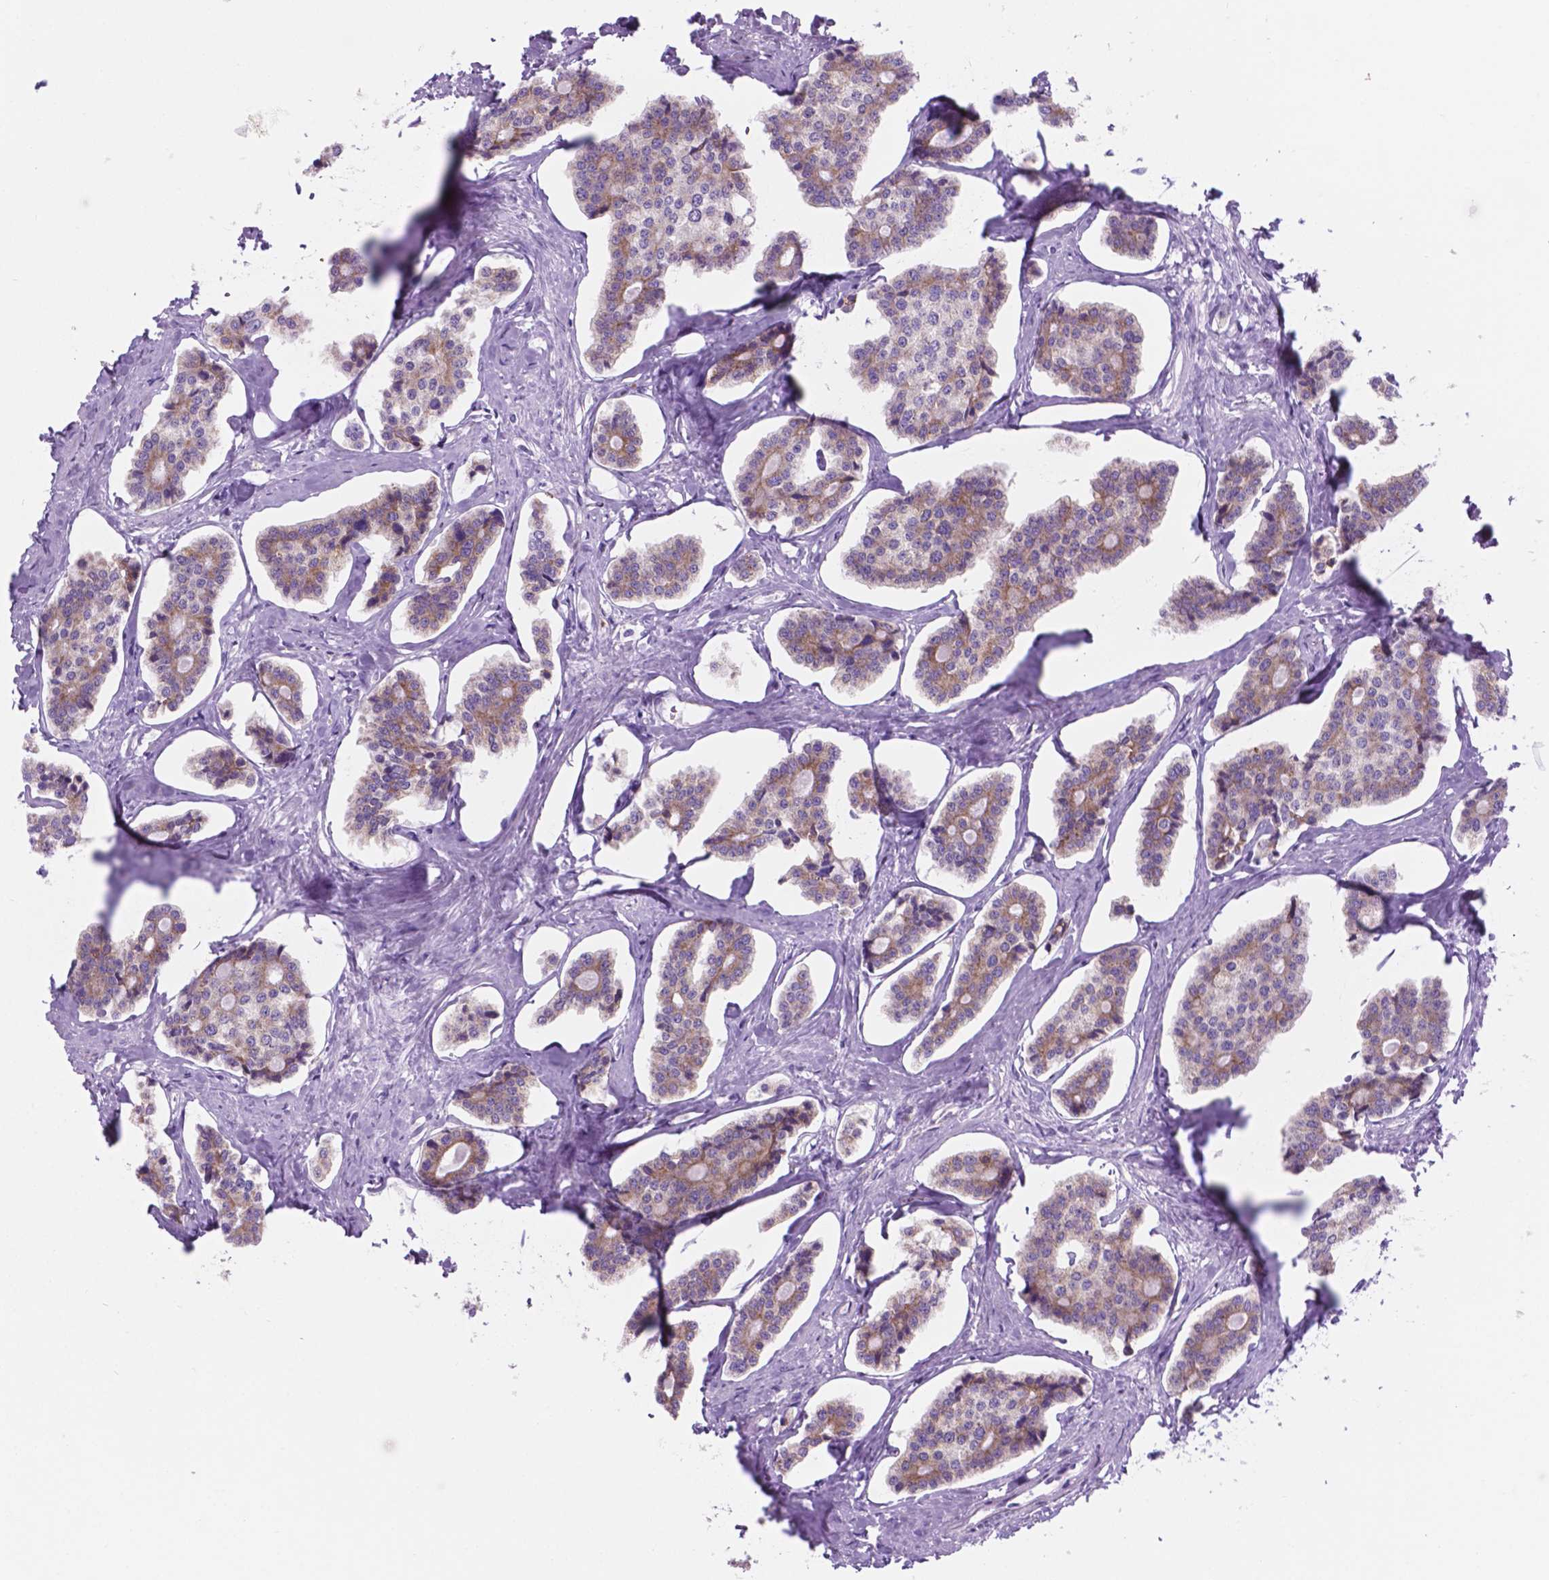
{"staining": {"intensity": "weak", "quantity": ">75%", "location": "cytoplasmic/membranous"}, "tissue": "carcinoid", "cell_type": "Tumor cells", "image_type": "cancer", "snomed": [{"axis": "morphology", "description": "Carcinoid, malignant, NOS"}, {"axis": "topography", "description": "Small intestine"}], "caption": "Carcinoid stained with a brown dye demonstrates weak cytoplasmic/membranous positive staining in approximately >75% of tumor cells.", "gene": "GRIN2B", "patient": {"sex": "female", "age": 65}}